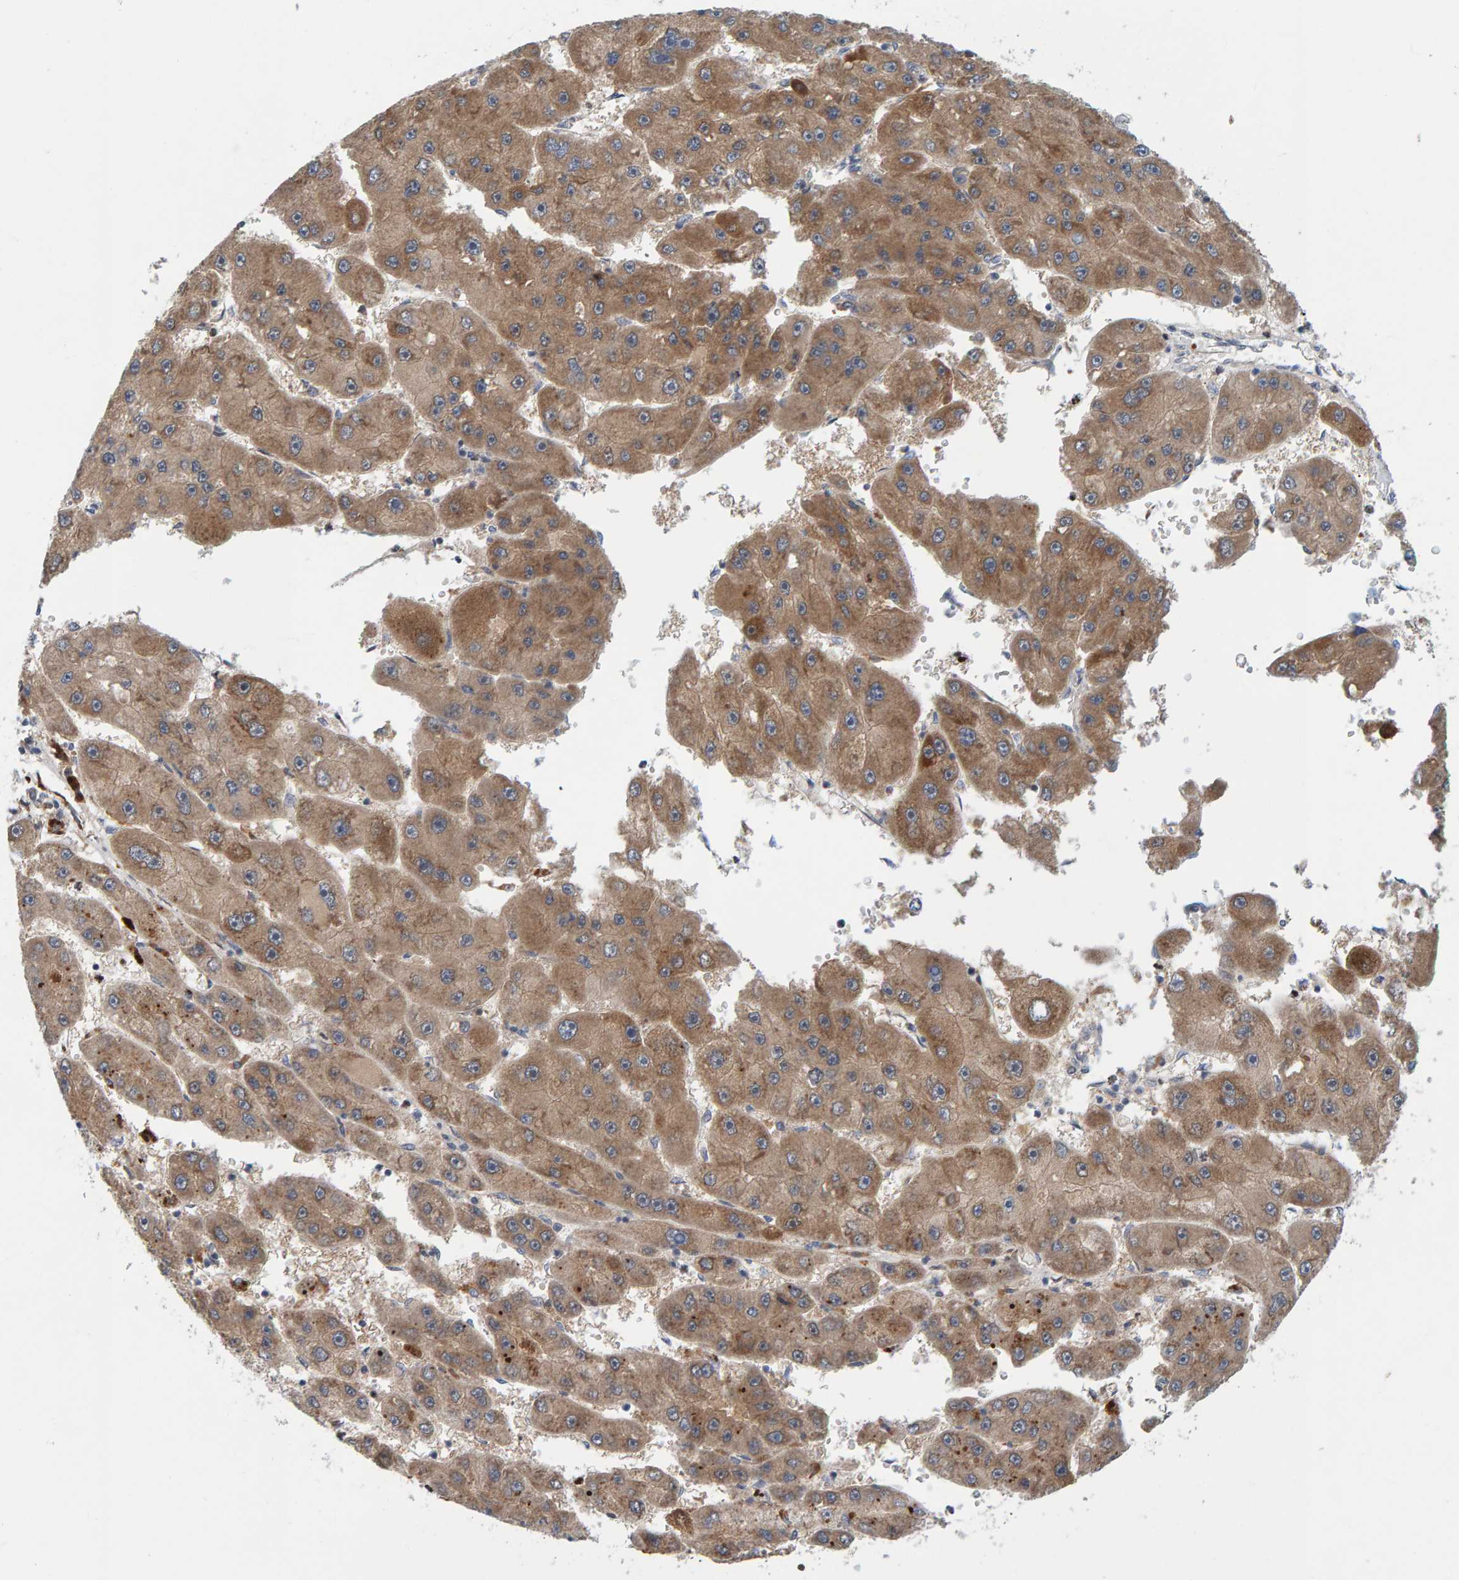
{"staining": {"intensity": "moderate", "quantity": ">75%", "location": "cytoplasmic/membranous"}, "tissue": "liver cancer", "cell_type": "Tumor cells", "image_type": "cancer", "snomed": [{"axis": "morphology", "description": "Carcinoma, Hepatocellular, NOS"}, {"axis": "topography", "description": "Liver"}], "caption": "Immunohistochemical staining of human liver cancer (hepatocellular carcinoma) displays moderate cytoplasmic/membranous protein staining in approximately >75% of tumor cells.", "gene": "TATDN1", "patient": {"sex": "female", "age": 61}}